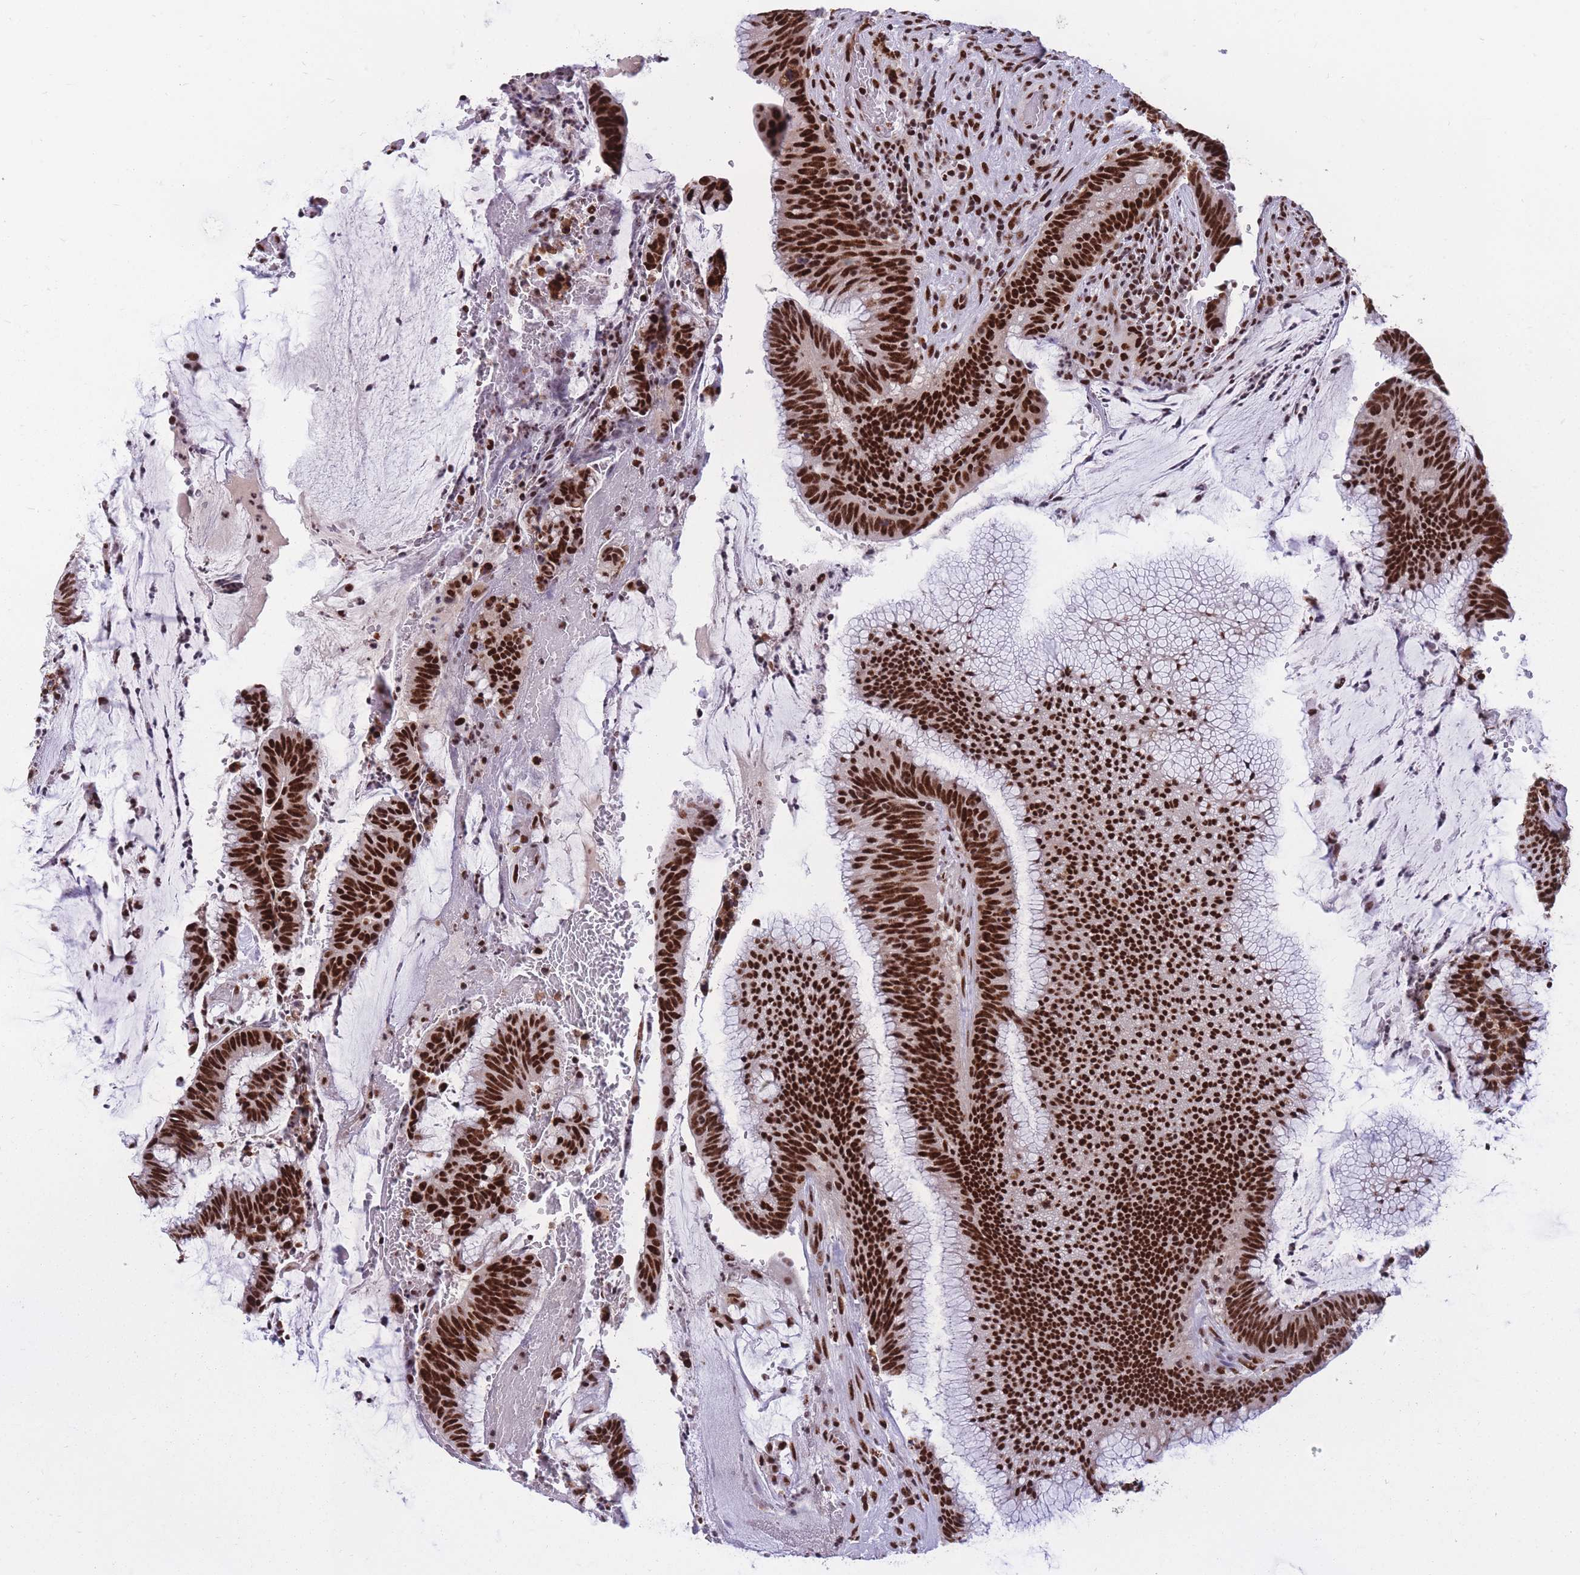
{"staining": {"intensity": "strong", "quantity": ">75%", "location": "nuclear"}, "tissue": "colorectal cancer", "cell_type": "Tumor cells", "image_type": "cancer", "snomed": [{"axis": "morphology", "description": "Adenocarcinoma, NOS"}, {"axis": "topography", "description": "Rectum"}], "caption": "This image demonstrates IHC staining of colorectal cancer (adenocarcinoma), with high strong nuclear staining in about >75% of tumor cells.", "gene": "PRPF19", "patient": {"sex": "female", "age": 77}}